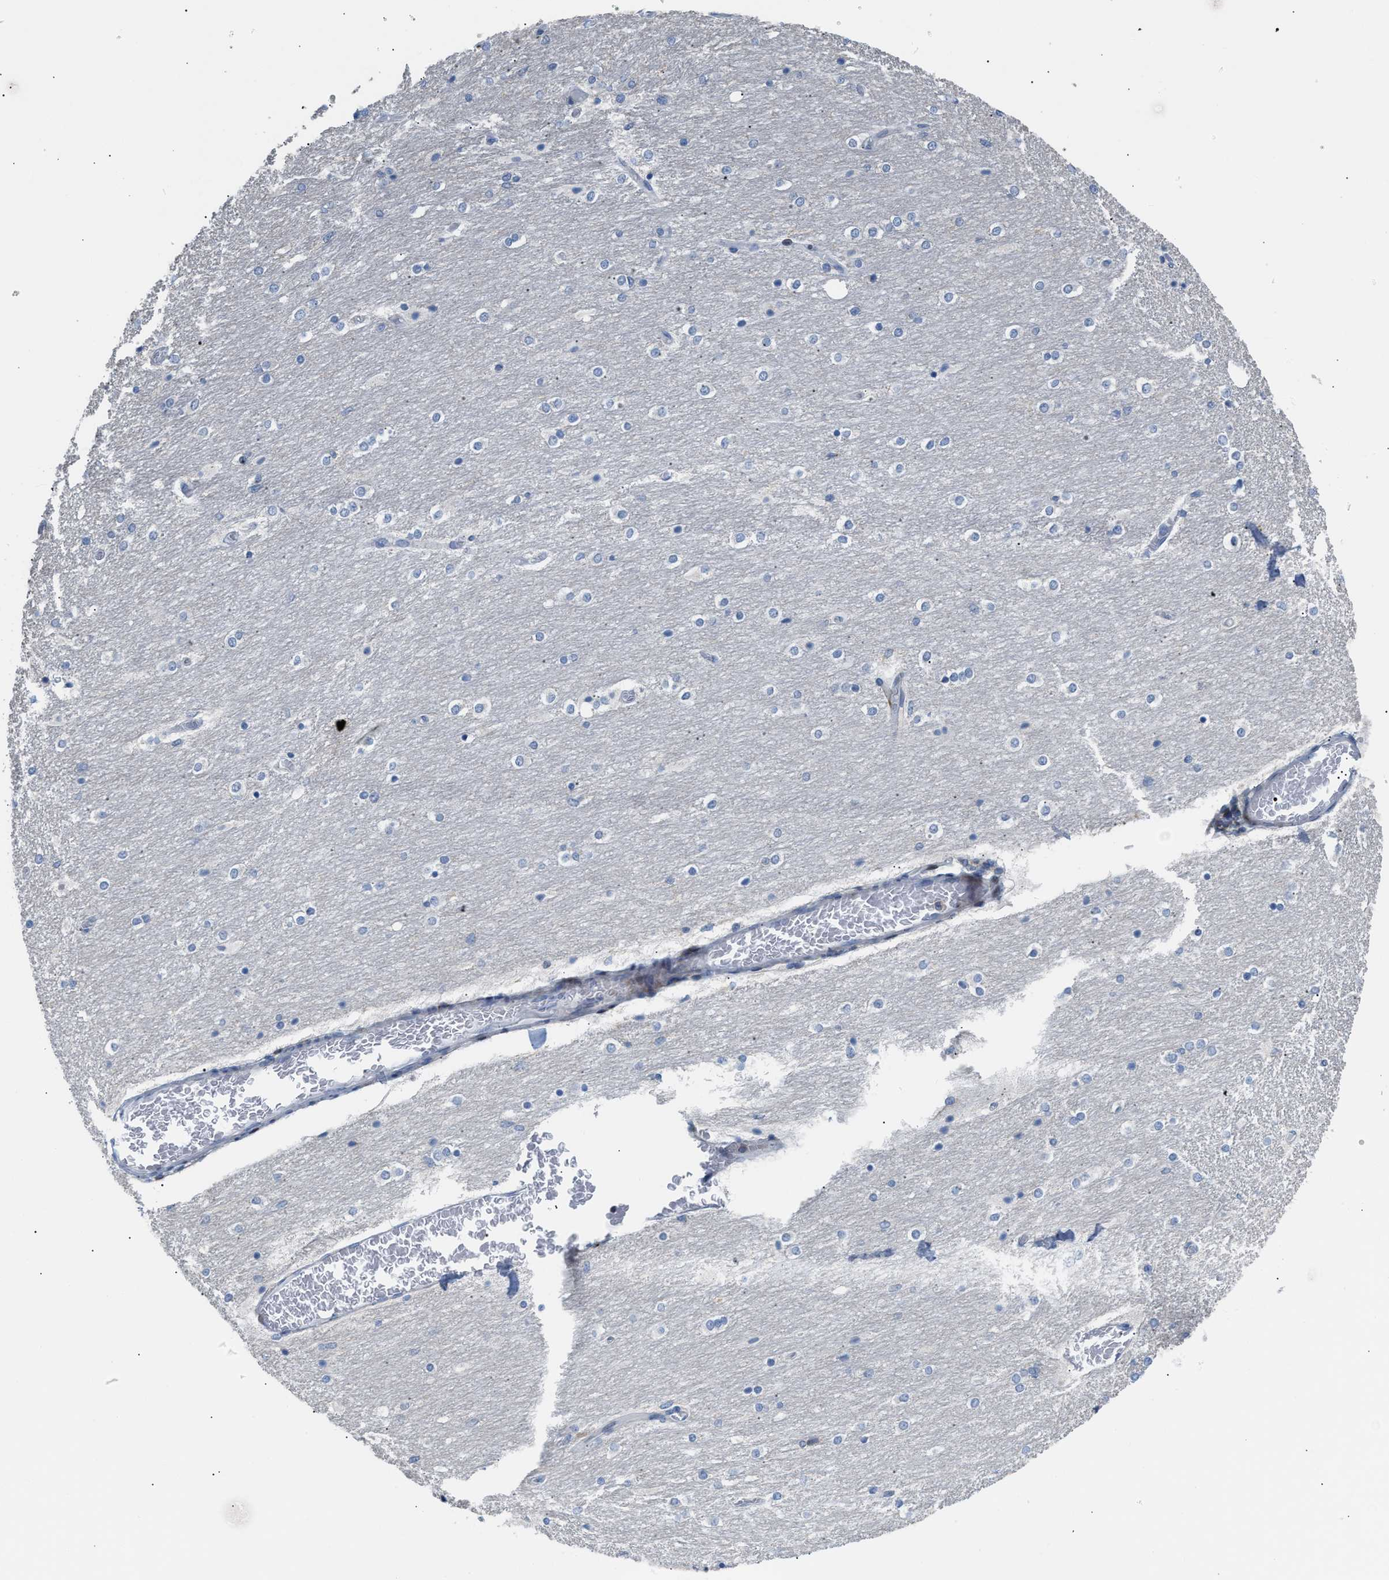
{"staining": {"intensity": "weak", "quantity": "25%-75%", "location": "cytoplasmic/membranous"}, "tissue": "cerebellum", "cell_type": "Cells in granular layer", "image_type": "normal", "snomed": [{"axis": "morphology", "description": "Normal tissue, NOS"}, {"axis": "topography", "description": "Cerebellum"}], "caption": "Unremarkable cerebellum demonstrates weak cytoplasmic/membranous positivity in approximately 25%-75% of cells in granular layer, visualized by immunohistochemistry.", "gene": "ATP9A", "patient": {"sex": "female", "age": 54}}